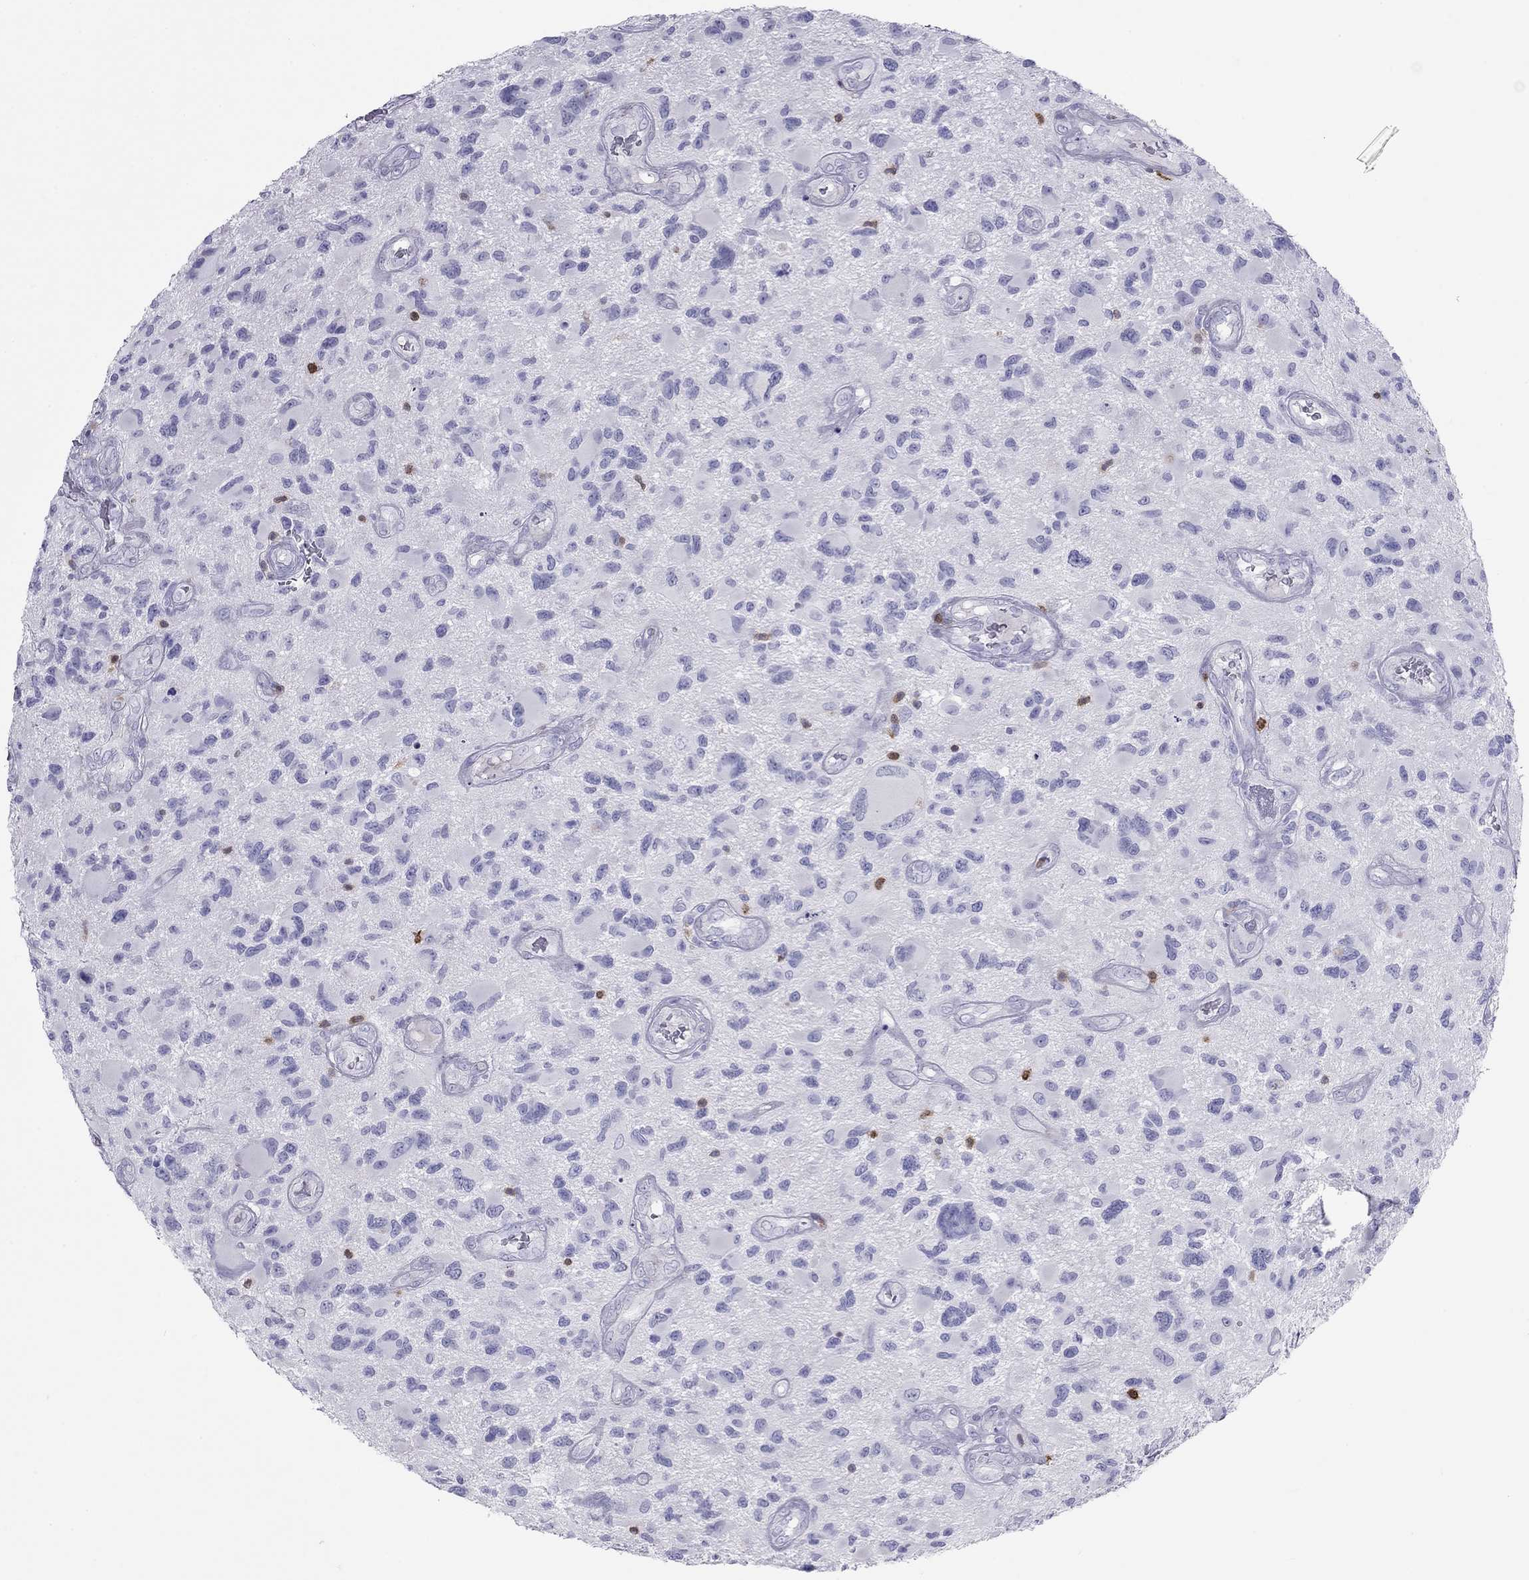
{"staining": {"intensity": "negative", "quantity": "none", "location": "none"}, "tissue": "glioma", "cell_type": "Tumor cells", "image_type": "cancer", "snomed": [{"axis": "morphology", "description": "Glioma, malignant, NOS"}, {"axis": "morphology", "description": "Glioma, malignant, High grade"}, {"axis": "topography", "description": "Brain"}], "caption": "The photomicrograph demonstrates no staining of tumor cells in glioma.", "gene": "SH2D2A", "patient": {"sex": "female", "age": 71}}